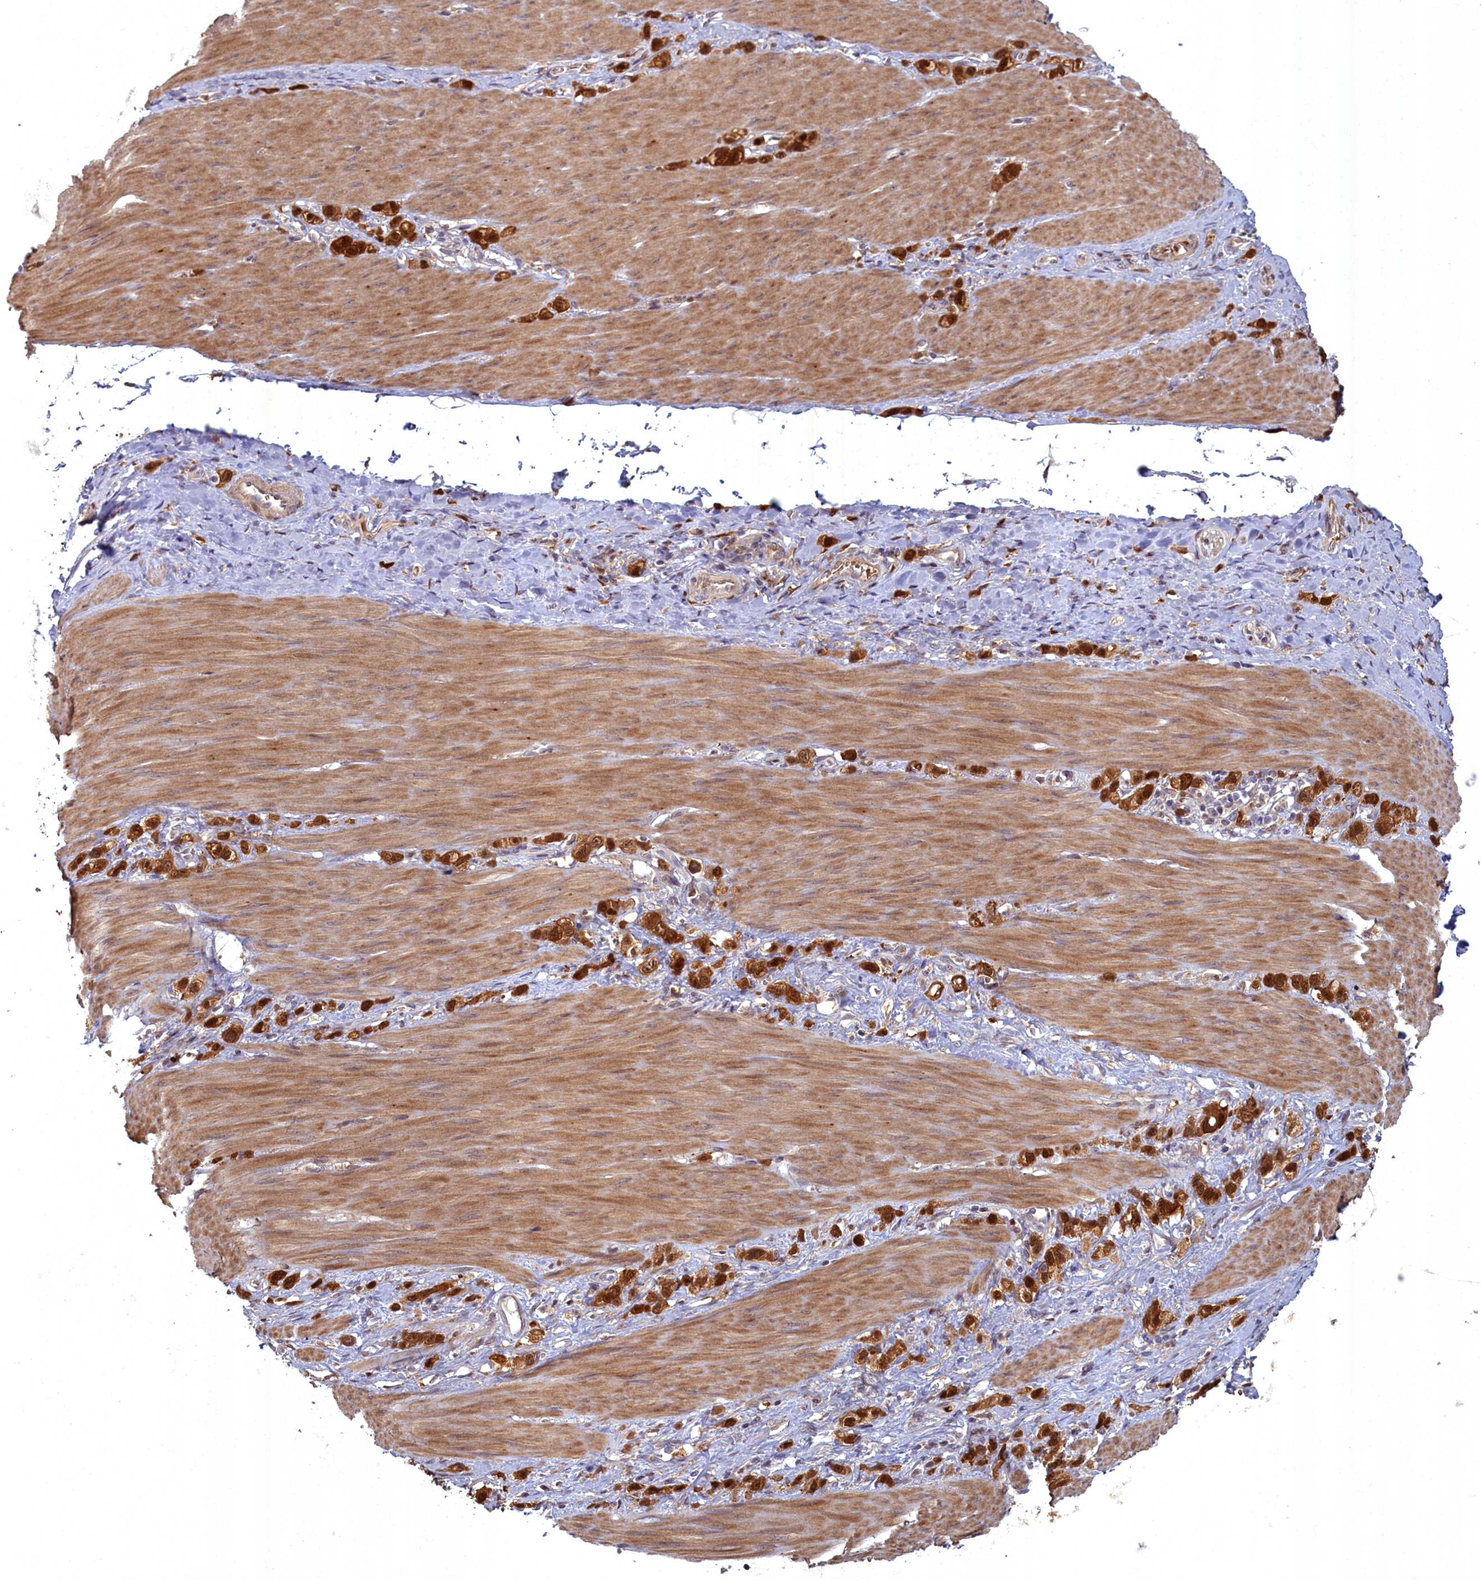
{"staining": {"intensity": "moderate", "quantity": ">75%", "location": "cytoplasmic/membranous,nuclear"}, "tissue": "stomach cancer", "cell_type": "Tumor cells", "image_type": "cancer", "snomed": [{"axis": "morphology", "description": "Adenocarcinoma, NOS"}, {"axis": "topography", "description": "Stomach"}], "caption": "Moderate cytoplasmic/membranous and nuclear staining is appreciated in about >75% of tumor cells in adenocarcinoma (stomach).", "gene": "BLVRB", "patient": {"sex": "female", "age": 65}}